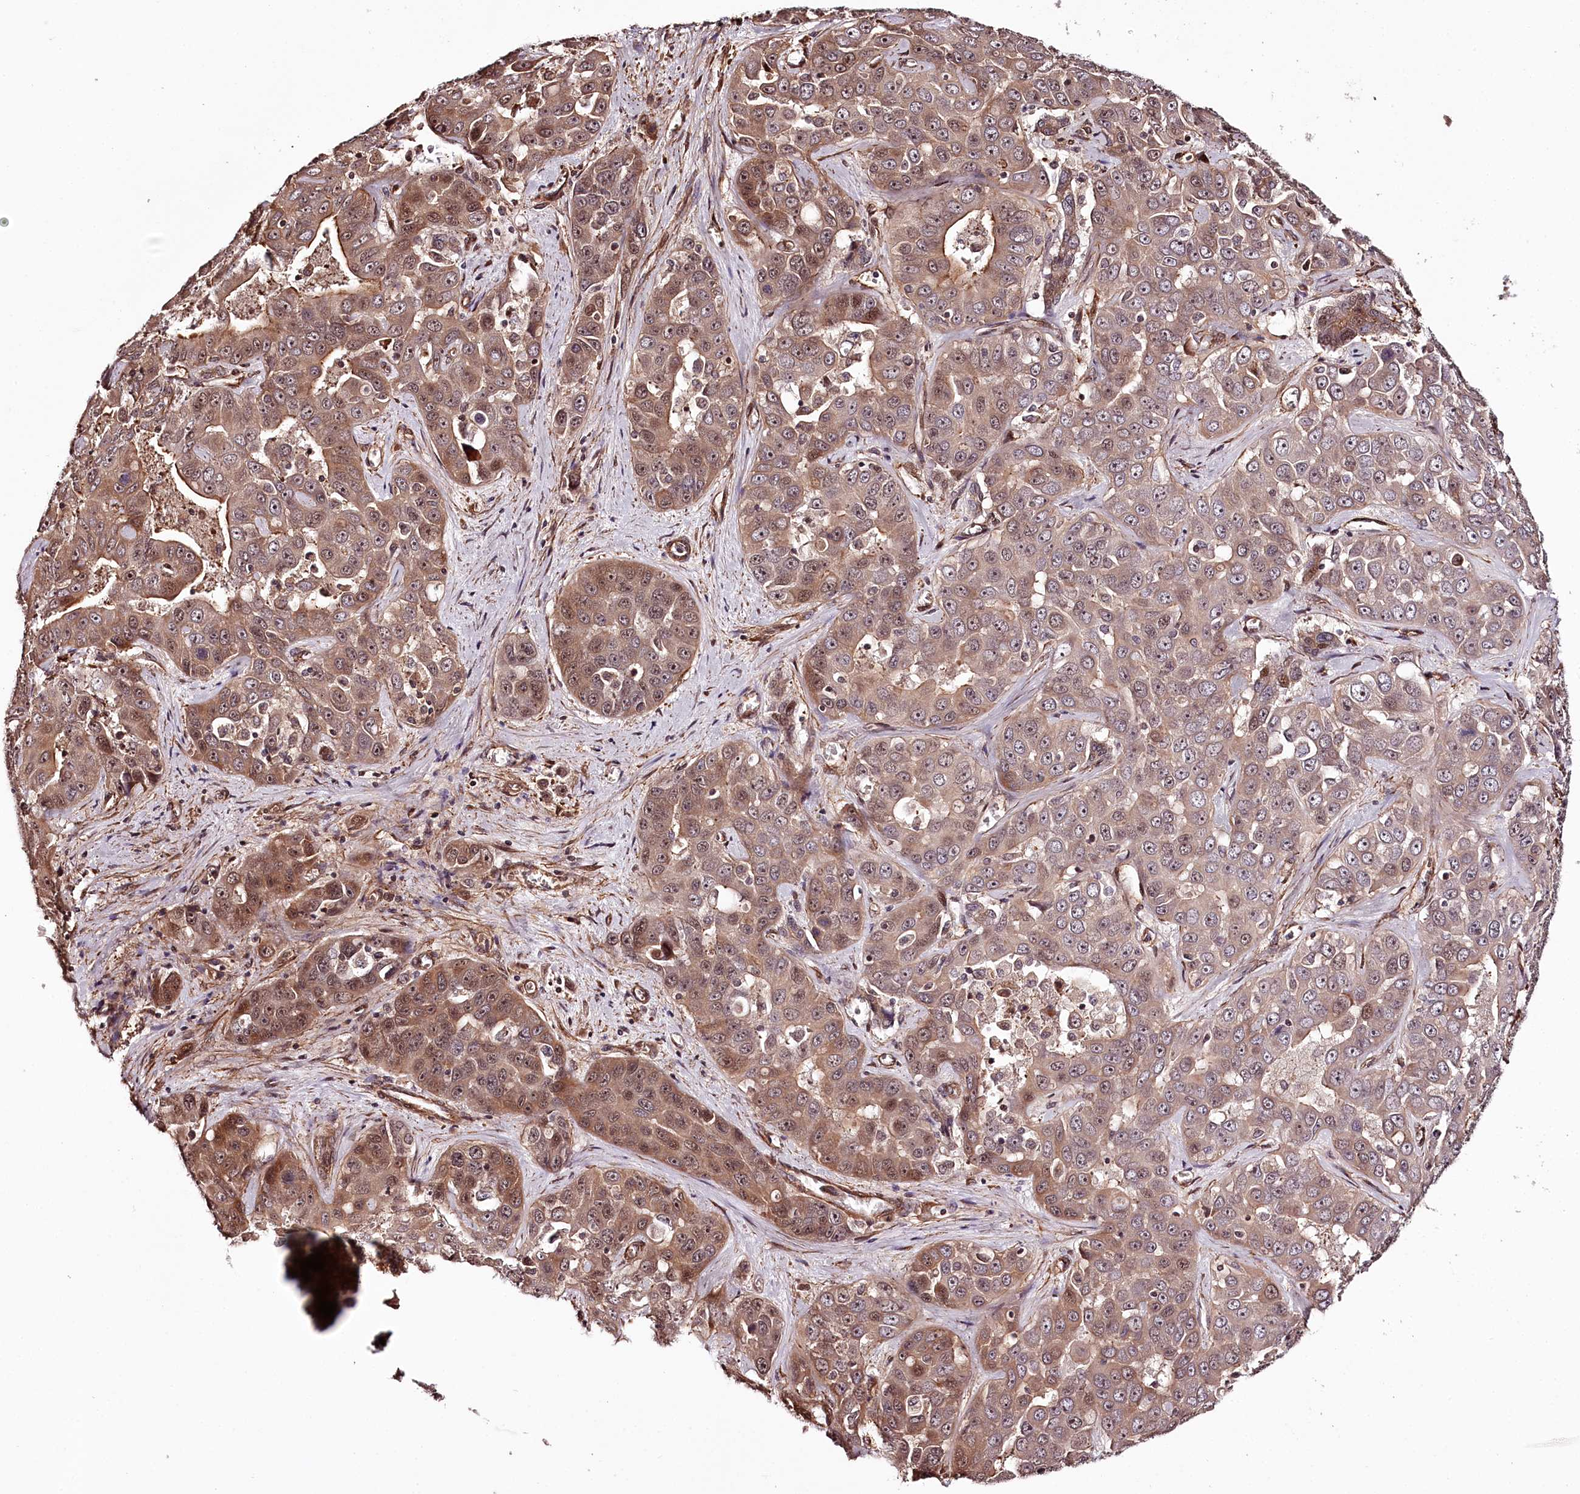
{"staining": {"intensity": "moderate", "quantity": ">75%", "location": "cytoplasmic/membranous,nuclear"}, "tissue": "liver cancer", "cell_type": "Tumor cells", "image_type": "cancer", "snomed": [{"axis": "morphology", "description": "Cholangiocarcinoma"}, {"axis": "topography", "description": "Liver"}], "caption": "IHC photomicrograph of neoplastic tissue: liver cancer stained using IHC displays medium levels of moderate protein expression localized specifically in the cytoplasmic/membranous and nuclear of tumor cells, appearing as a cytoplasmic/membranous and nuclear brown color.", "gene": "TTC33", "patient": {"sex": "female", "age": 52}}